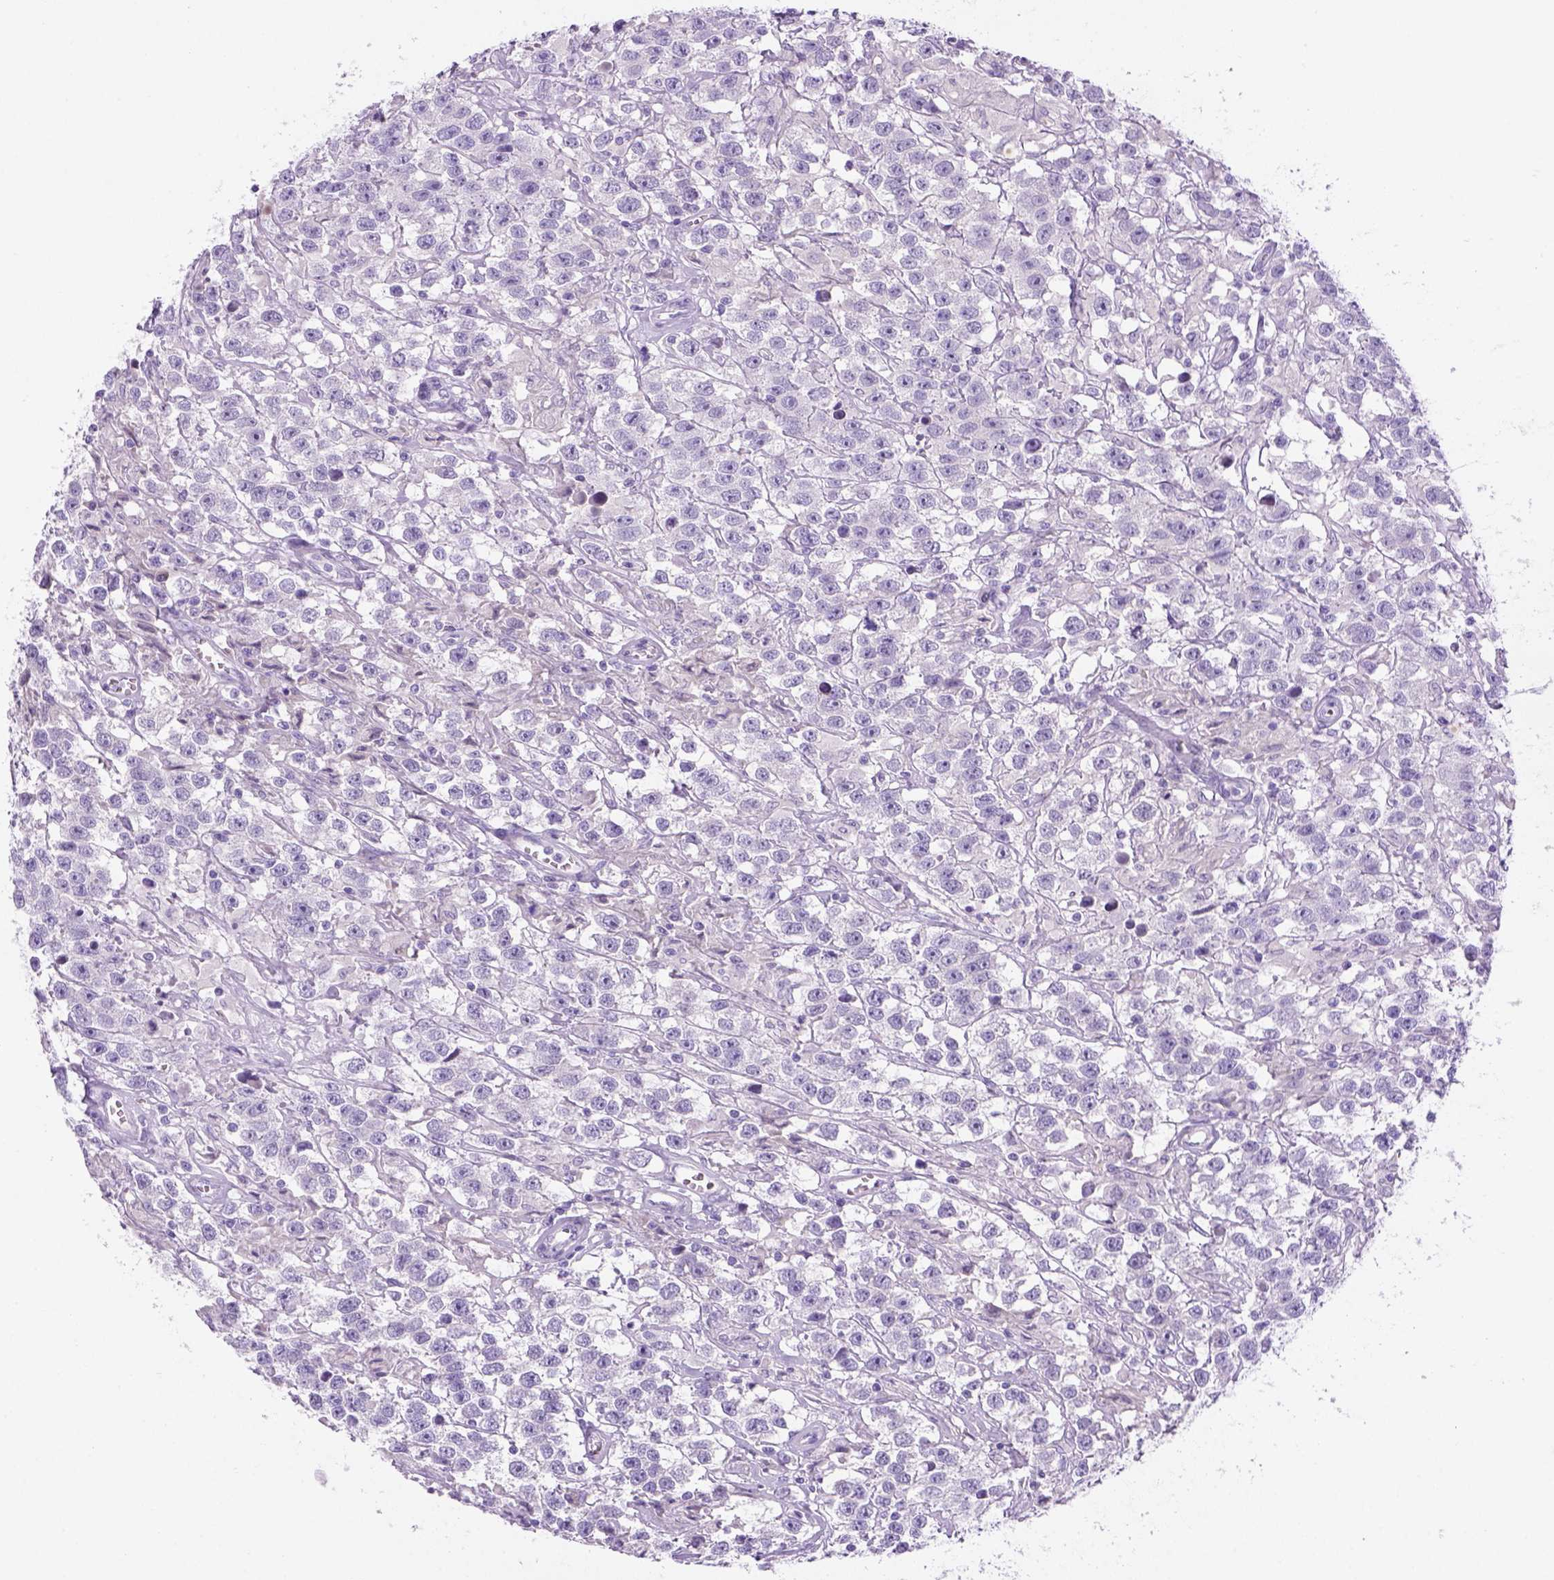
{"staining": {"intensity": "negative", "quantity": "none", "location": "none"}, "tissue": "testis cancer", "cell_type": "Tumor cells", "image_type": "cancer", "snomed": [{"axis": "morphology", "description": "Seminoma, NOS"}, {"axis": "topography", "description": "Testis"}], "caption": "Histopathology image shows no protein expression in tumor cells of testis cancer (seminoma) tissue.", "gene": "DNAH11", "patient": {"sex": "male", "age": 43}}